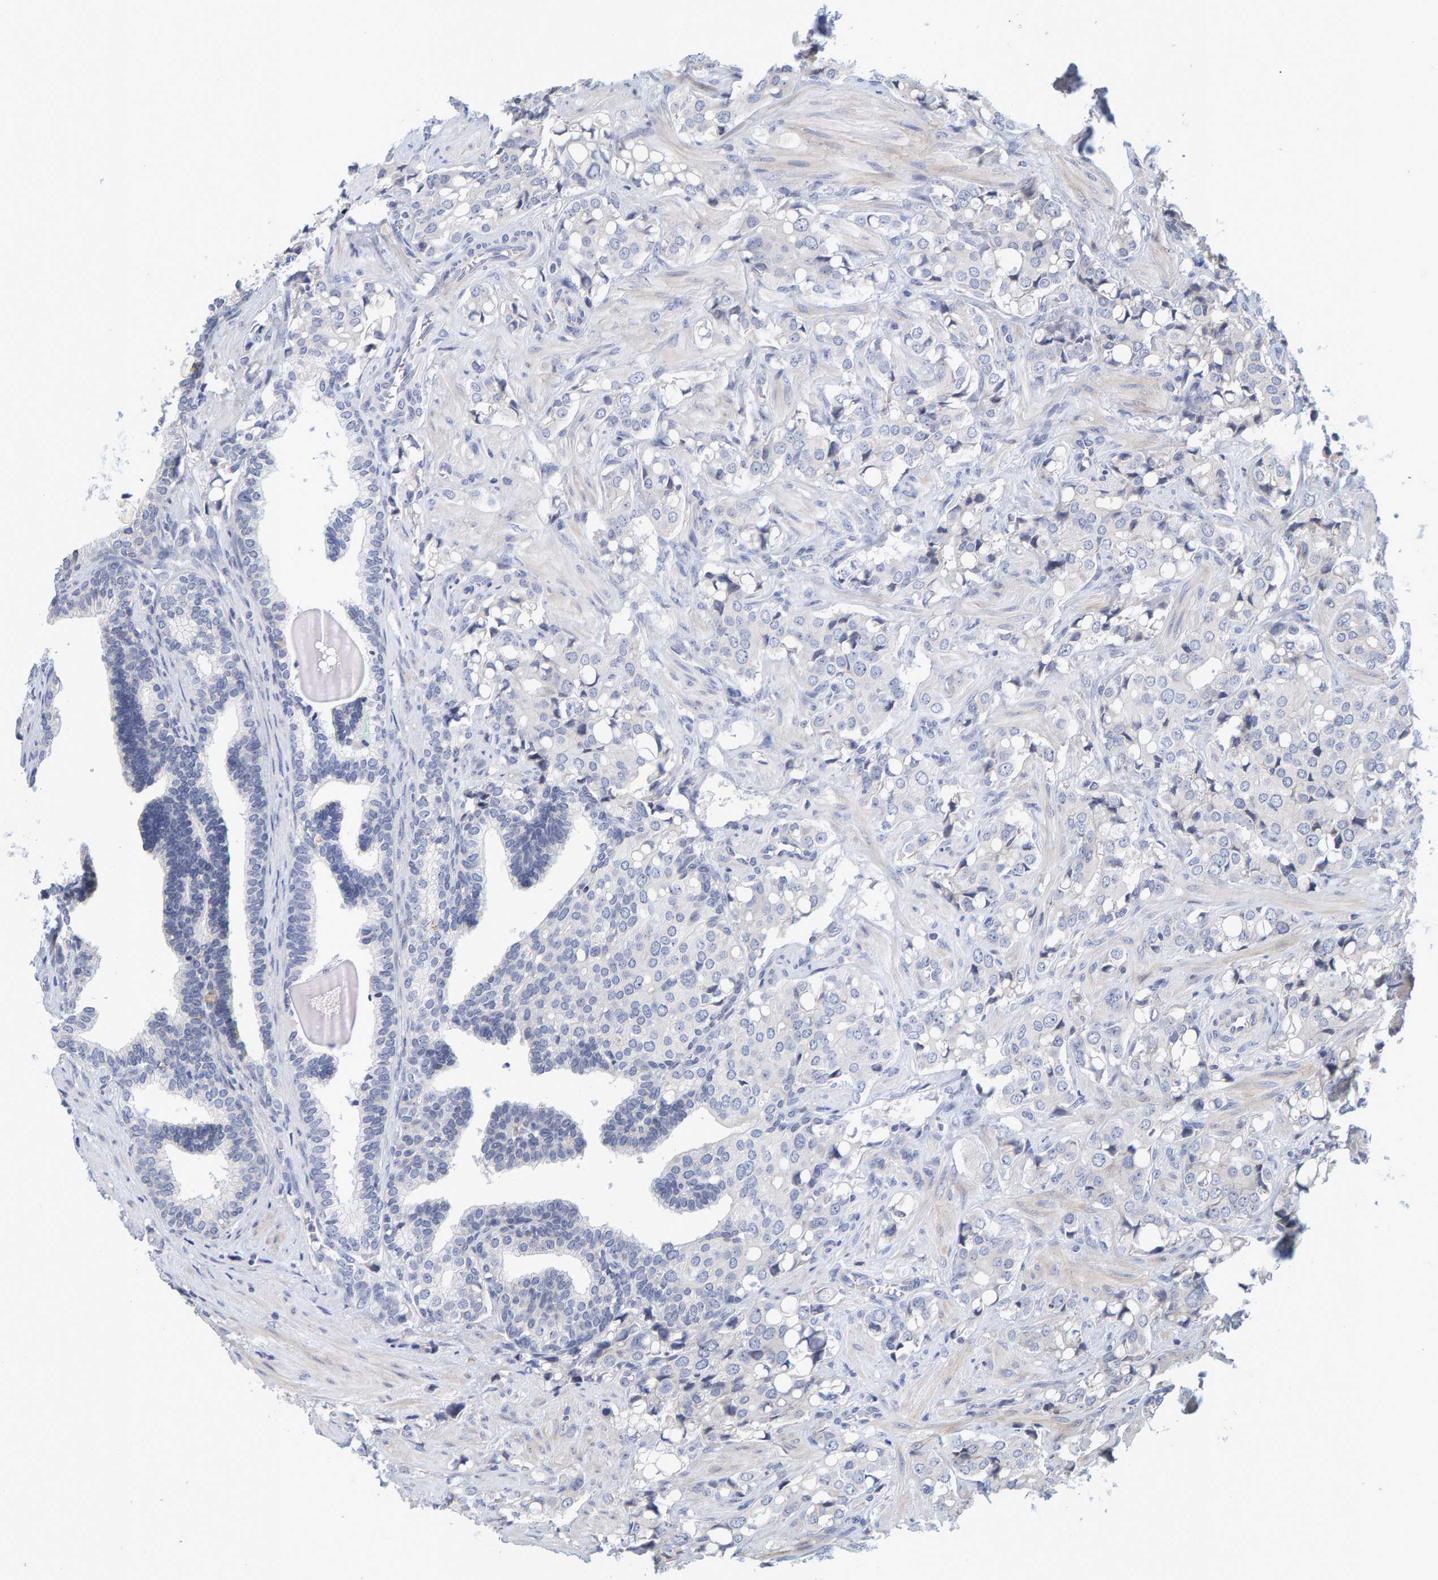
{"staining": {"intensity": "negative", "quantity": "none", "location": "none"}, "tissue": "prostate cancer", "cell_type": "Tumor cells", "image_type": "cancer", "snomed": [{"axis": "morphology", "description": "Adenocarcinoma, High grade"}, {"axis": "topography", "description": "Prostate"}], "caption": "Prostate cancer (high-grade adenocarcinoma) was stained to show a protein in brown. There is no significant expression in tumor cells. The staining was performed using DAB to visualize the protein expression in brown, while the nuclei were stained in blue with hematoxylin (Magnification: 20x).", "gene": "ZNF77", "patient": {"sex": "male", "age": 52}}